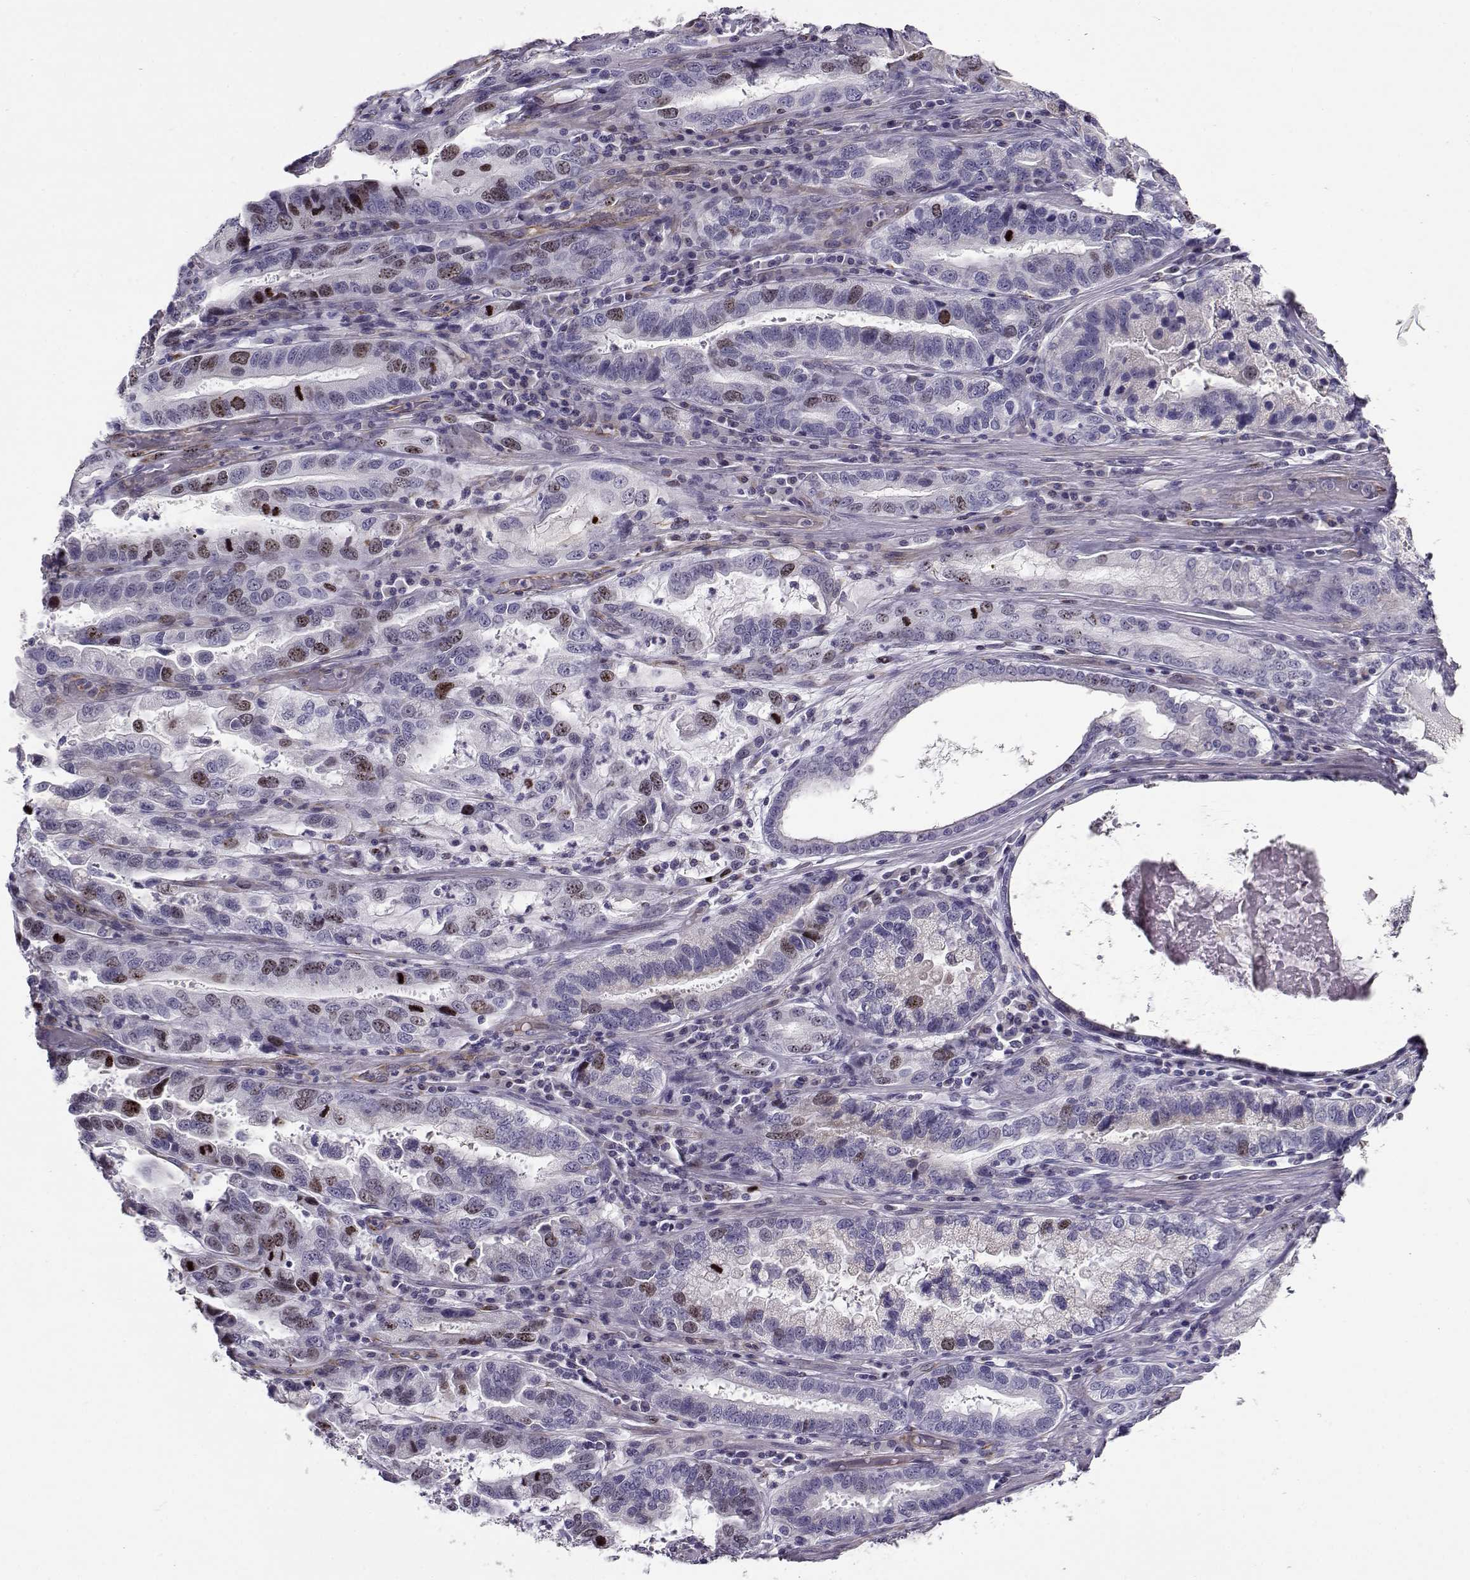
{"staining": {"intensity": "moderate", "quantity": "<25%", "location": "nuclear"}, "tissue": "stomach cancer", "cell_type": "Tumor cells", "image_type": "cancer", "snomed": [{"axis": "morphology", "description": "Adenocarcinoma, NOS"}, {"axis": "topography", "description": "Stomach, lower"}], "caption": "An IHC micrograph of neoplastic tissue is shown. Protein staining in brown labels moderate nuclear positivity in adenocarcinoma (stomach) within tumor cells. The protein is shown in brown color, while the nuclei are stained blue.", "gene": "NPW", "patient": {"sex": "female", "age": 76}}